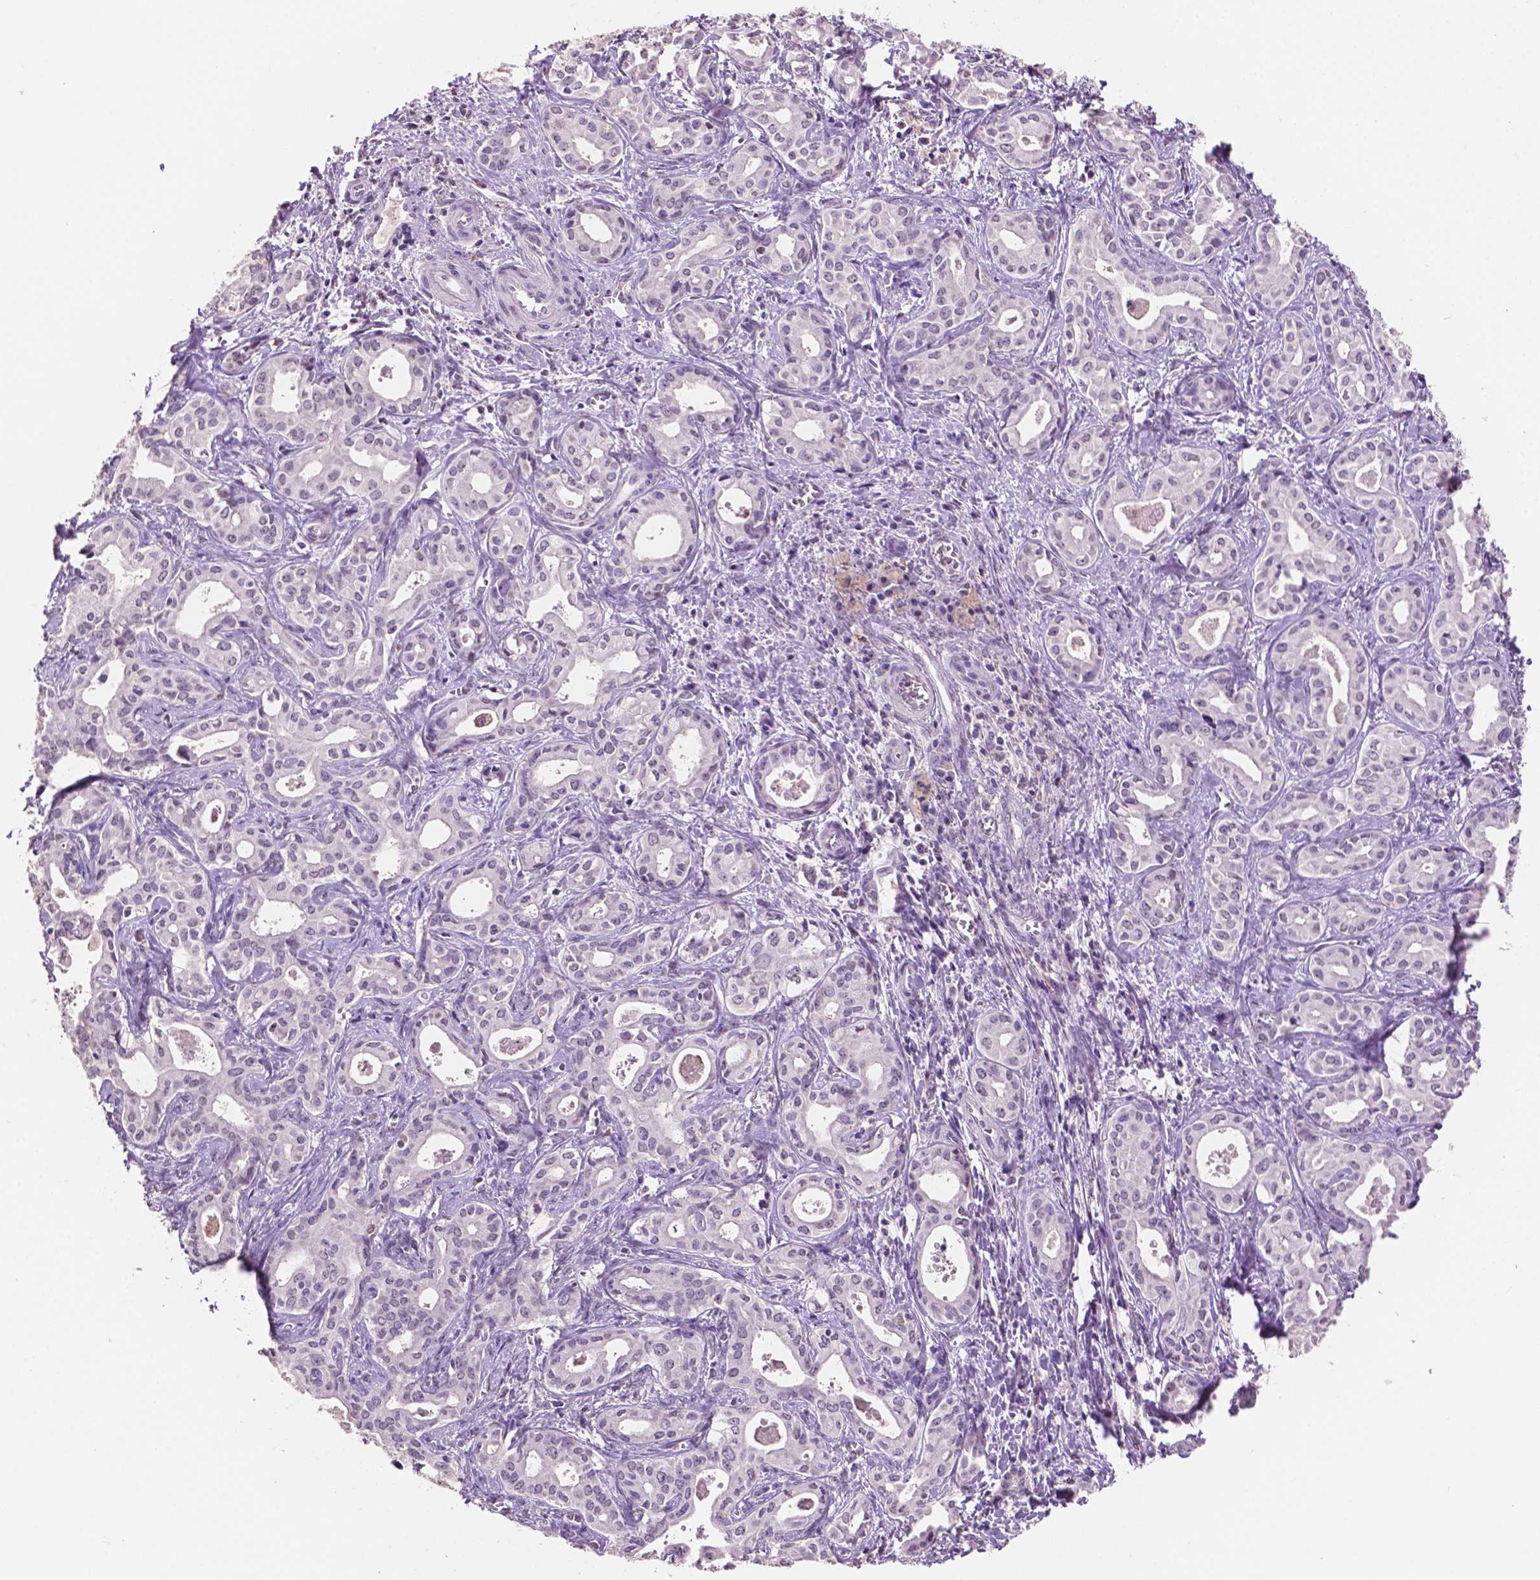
{"staining": {"intensity": "negative", "quantity": "none", "location": "none"}, "tissue": "liver cancer", "cell_type": "Tumor cells", "image_type": "cancer", "snomed": [{"axis": "morphology", "description": "Cholangiocarcinoma"}, {"axis": "topography", "description": "Liver"}], "caption": "IHC histopathology image of liver cancer (cholangiocarcinoma) stained for a protein (brown), which shows no positivity in tumor cells.", "gene": "PTPN6", "patient": {"sex": "female", "age": 65}}